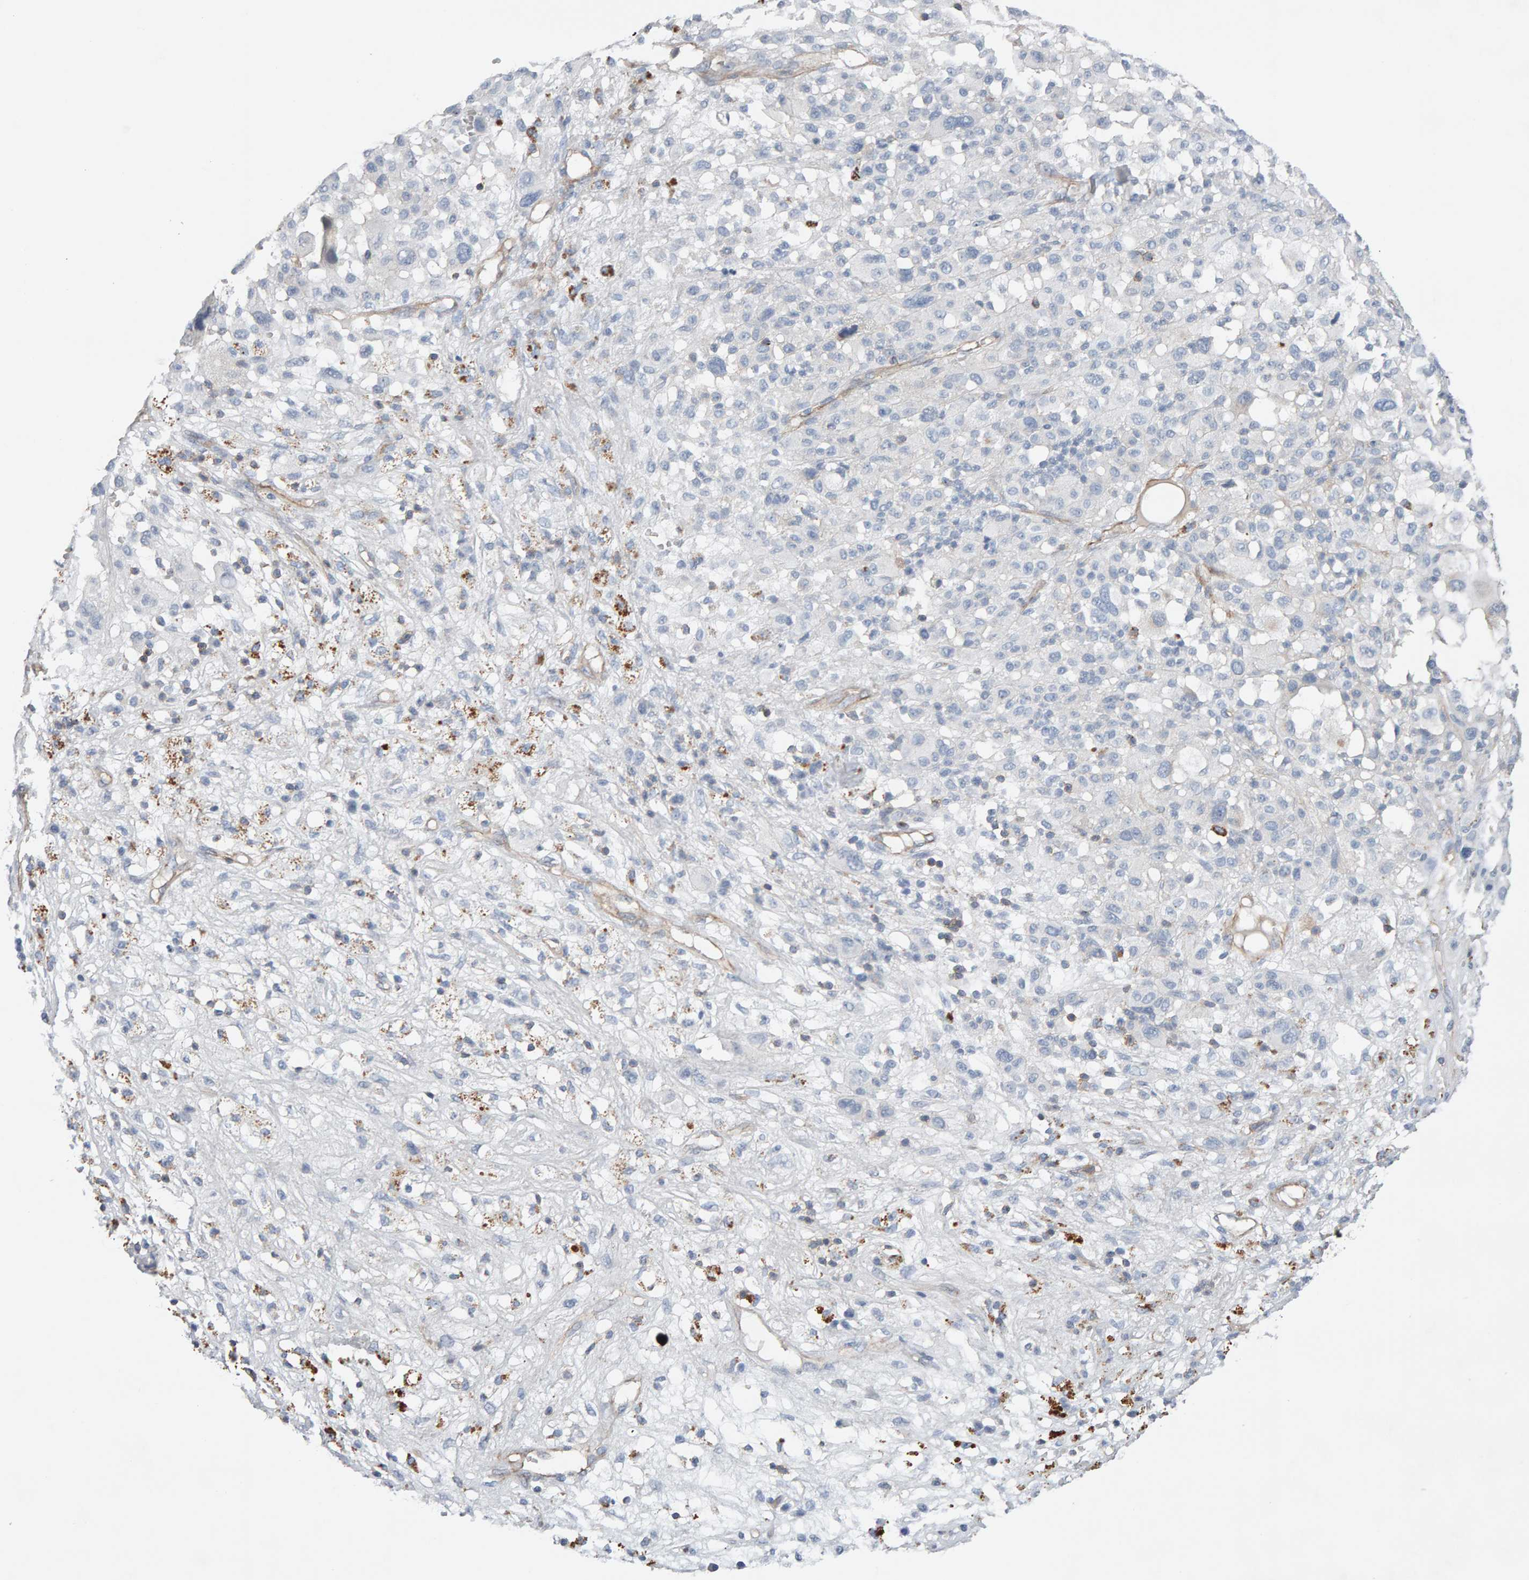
{"staining": {"intensity": "negative", "quantity": "none", "location": "none"}, "tissue": "melanoma", "cell_type": "Tumor cells", "image_type": "cancer", "snomed": [{"axis": "morphology", "description": "Malignant melanoma, Metastatic site"}, {"axis": "topography", "description": "Skin"}], "caption": "DAB immunohistochemical staining of human malignant melanoma (metastatic site) reveals no significant positivity in tumor cells.", "gene": "FYN", "patient": {"sex": "female", "age": 74}}